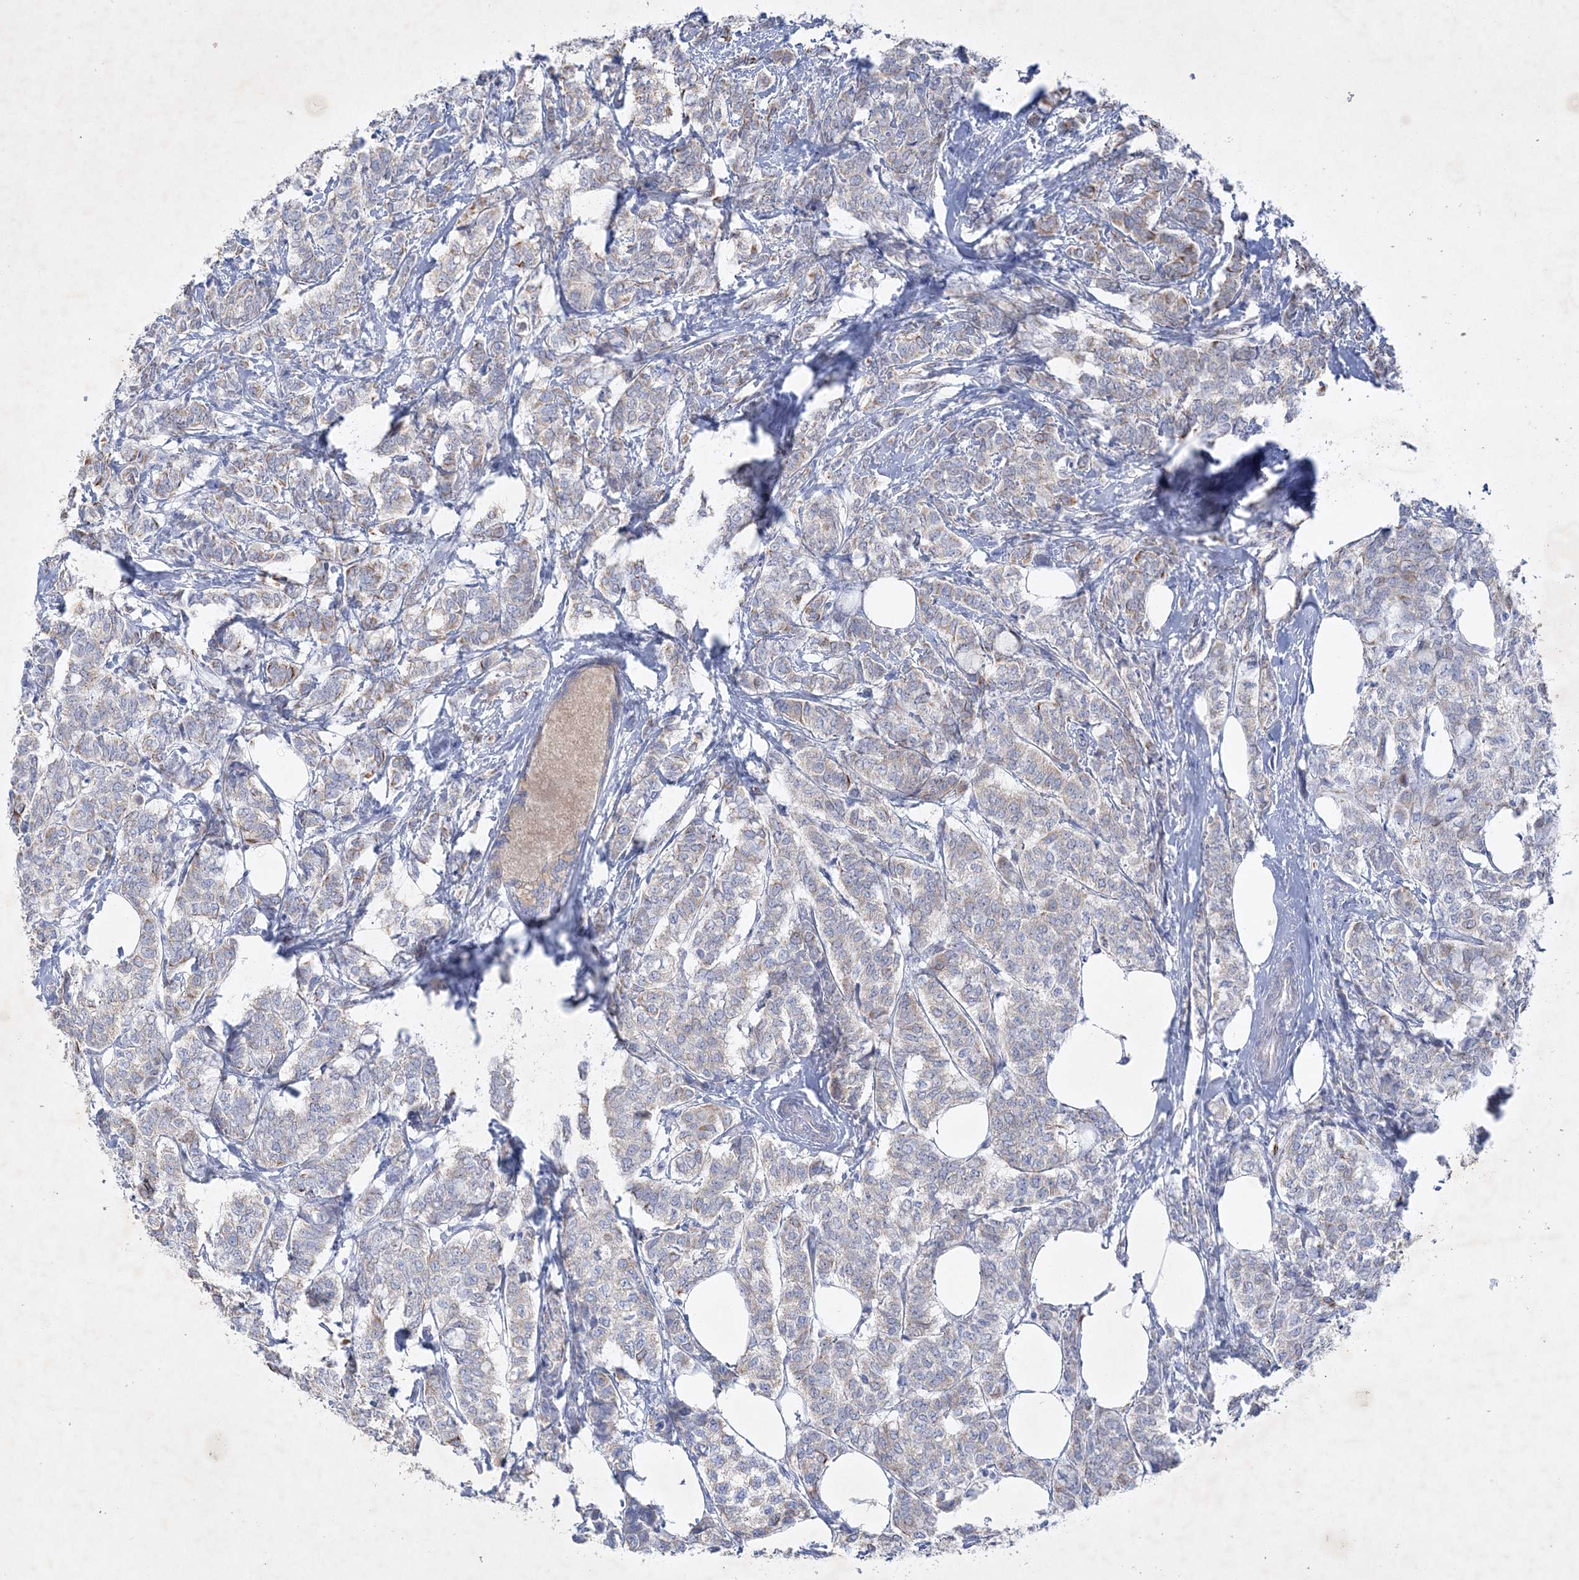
{"staining": {"intensity": "weak", "quantity": "25%-75%", "location": "cytoplasmic/membranous"}, "tissue": "breast cancer", "cell_type": "Tumor cells", "image_type": "cancer", "snomed": [{"axis": "morphology", "description": "Lobular carcinoma"}, {"axis": "topography", "description": "Breast"}], "caption": "A brown stain labels weak cytoplasmic/membranous staining of a protein in human breast lobular carcinoma tumor cells.", "gene": "FARSB", "patient": {"sex": "female", "age": 60}}